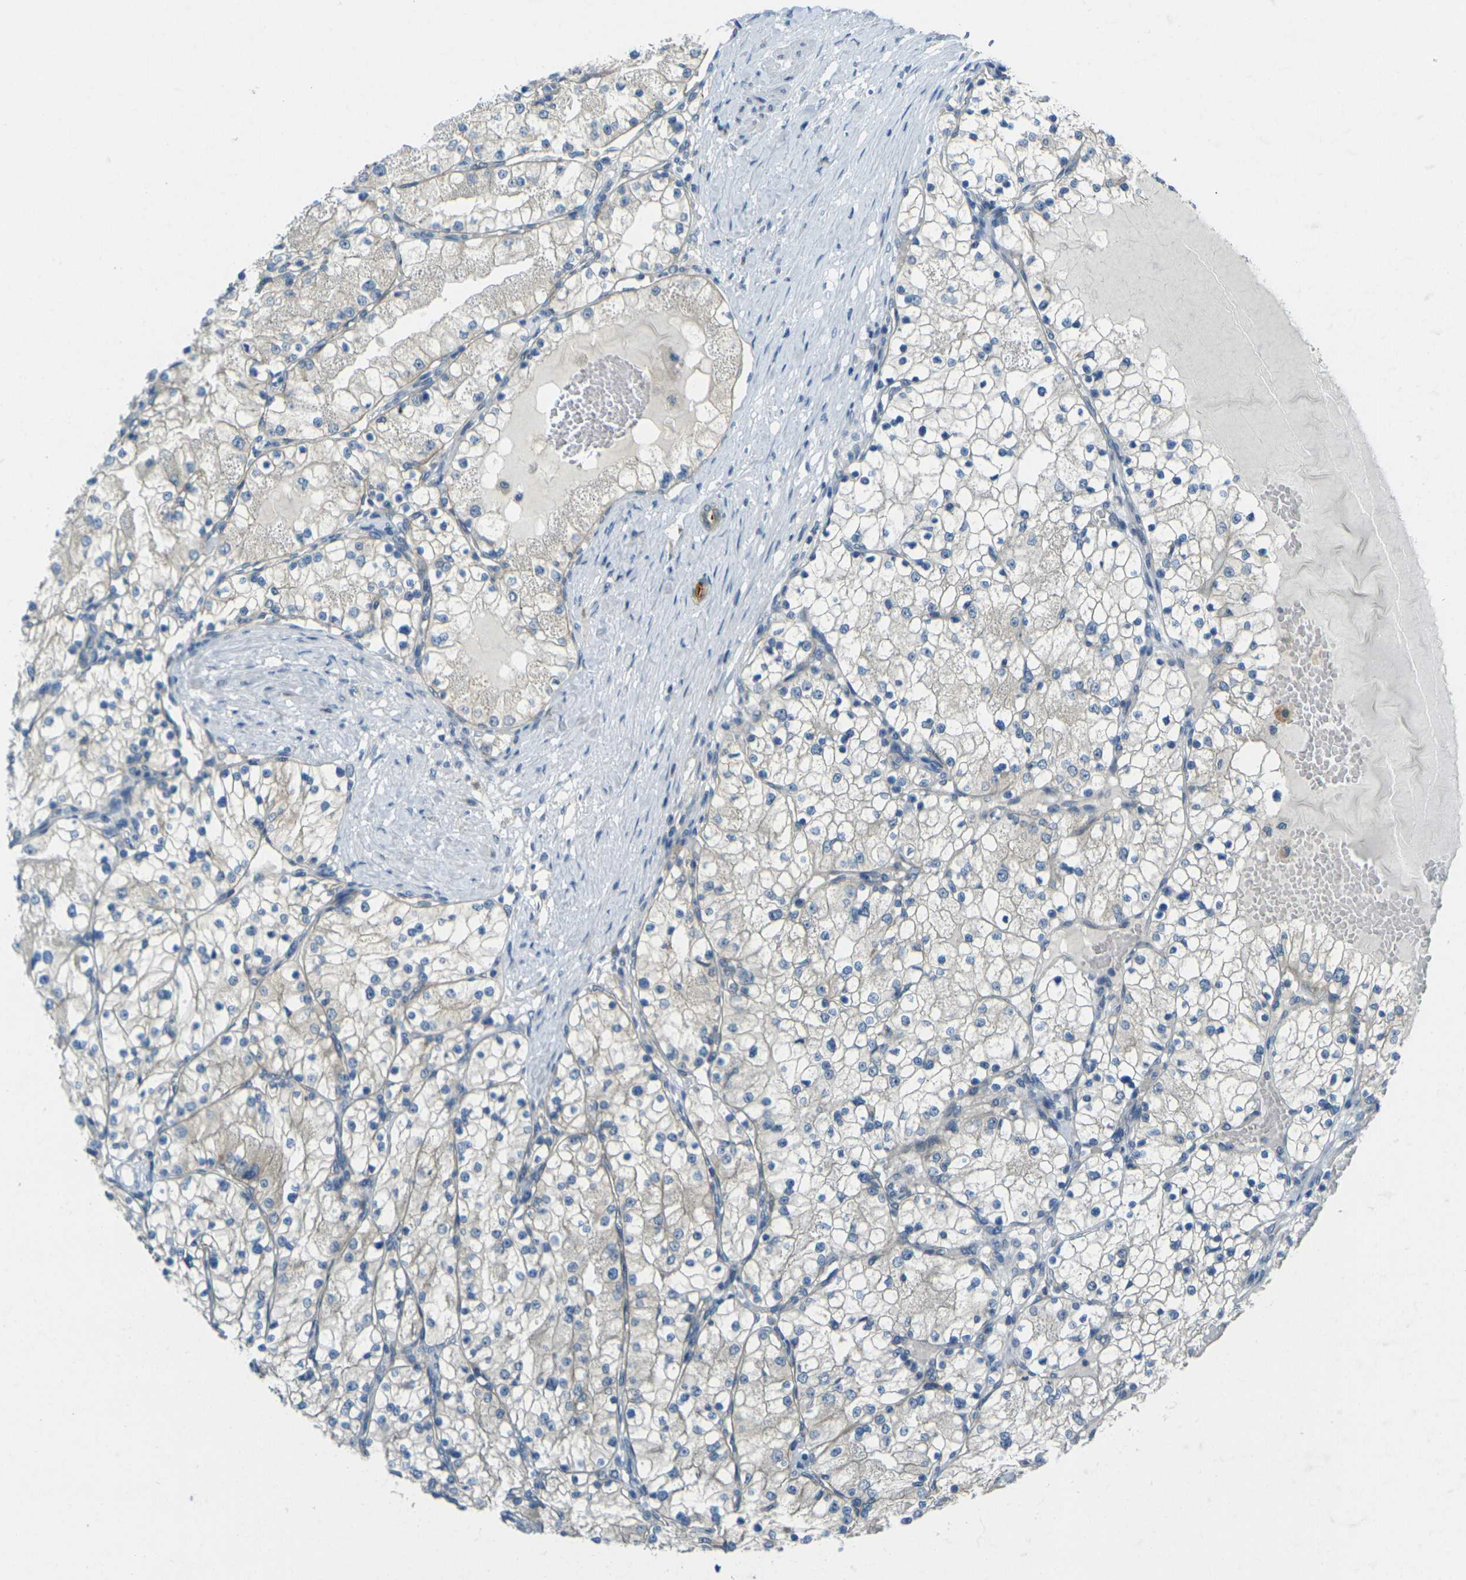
{"staining": {"intensity": "negative", "quantity": "none", "location": "none"}, "tissue": "renal cancer", "cell_type": "Tumor cells", "image_type": "cancer", "snomed": [{"axis": "morphology", "description": "Adenocarcinoma, NOS"}, {"axis": "topography", "description": "Kidney"}], "caption": "Photomicrograph shows no significant protein positivity in tumor cells of adenocarcinoma (renal).", "gene": "RHBDD1", "patient": {"sex": "male", "age": 68}}